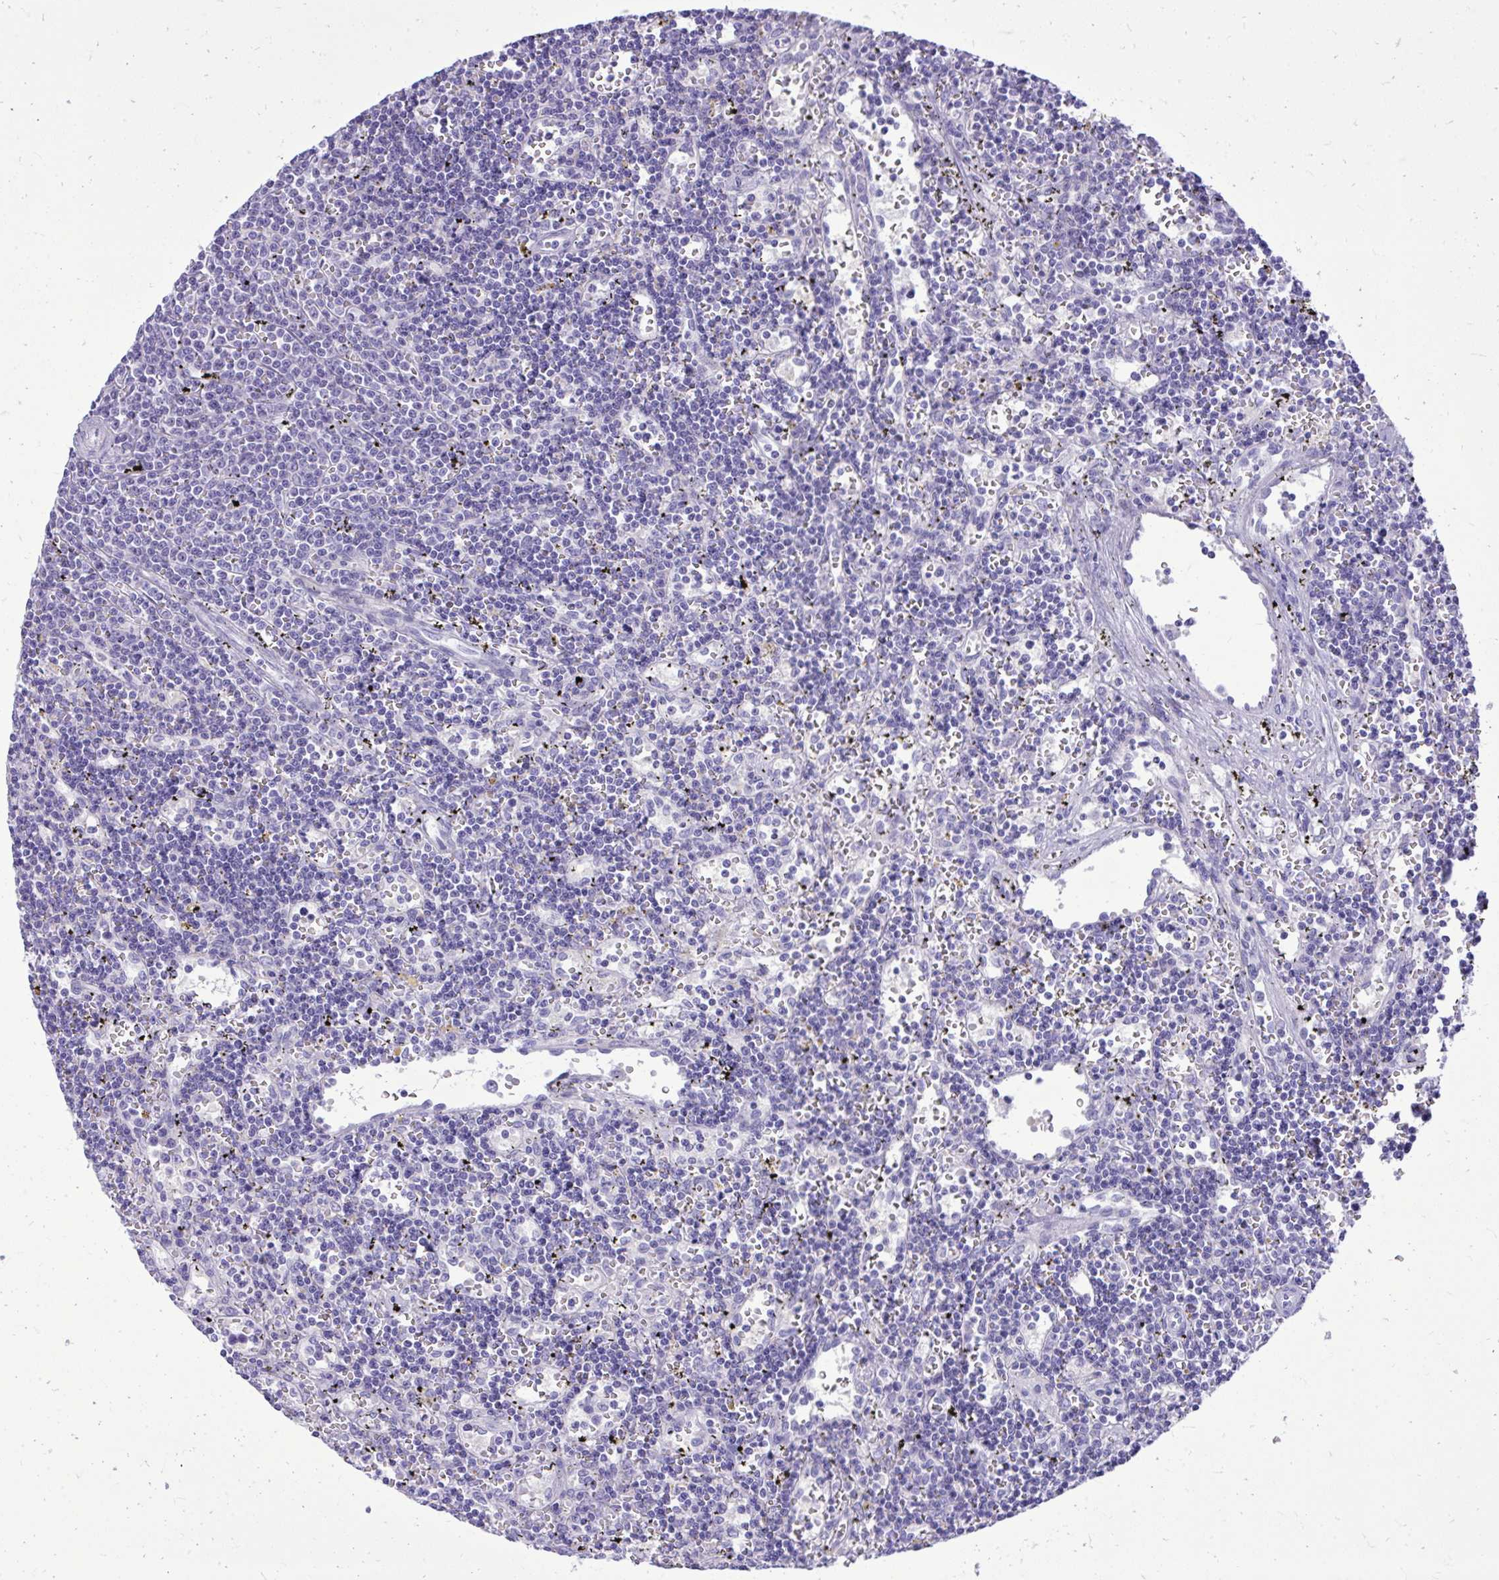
{"staining": {"intensity": "negative", "quantity": "none", "location": "none"}, "tissue": "lymphoma", "cell_type": "Tumor cells", "image_type": "cancer", "snomed": [{"axis": "morphology", "description": "Malignant lymphoma, non-Hodgkin's type, Low grade"}, {"axis": "topography", "description": "Spleen"}], "caption": "Human malignant lymphoma, non-Hodgkin's type (low-grade) stained for a protein using immunohistochemistry (IHC) demonstrates no expression in tumor cells.", "gene": "BCL6B", "patient": {"sex": "male", "age": 60}}